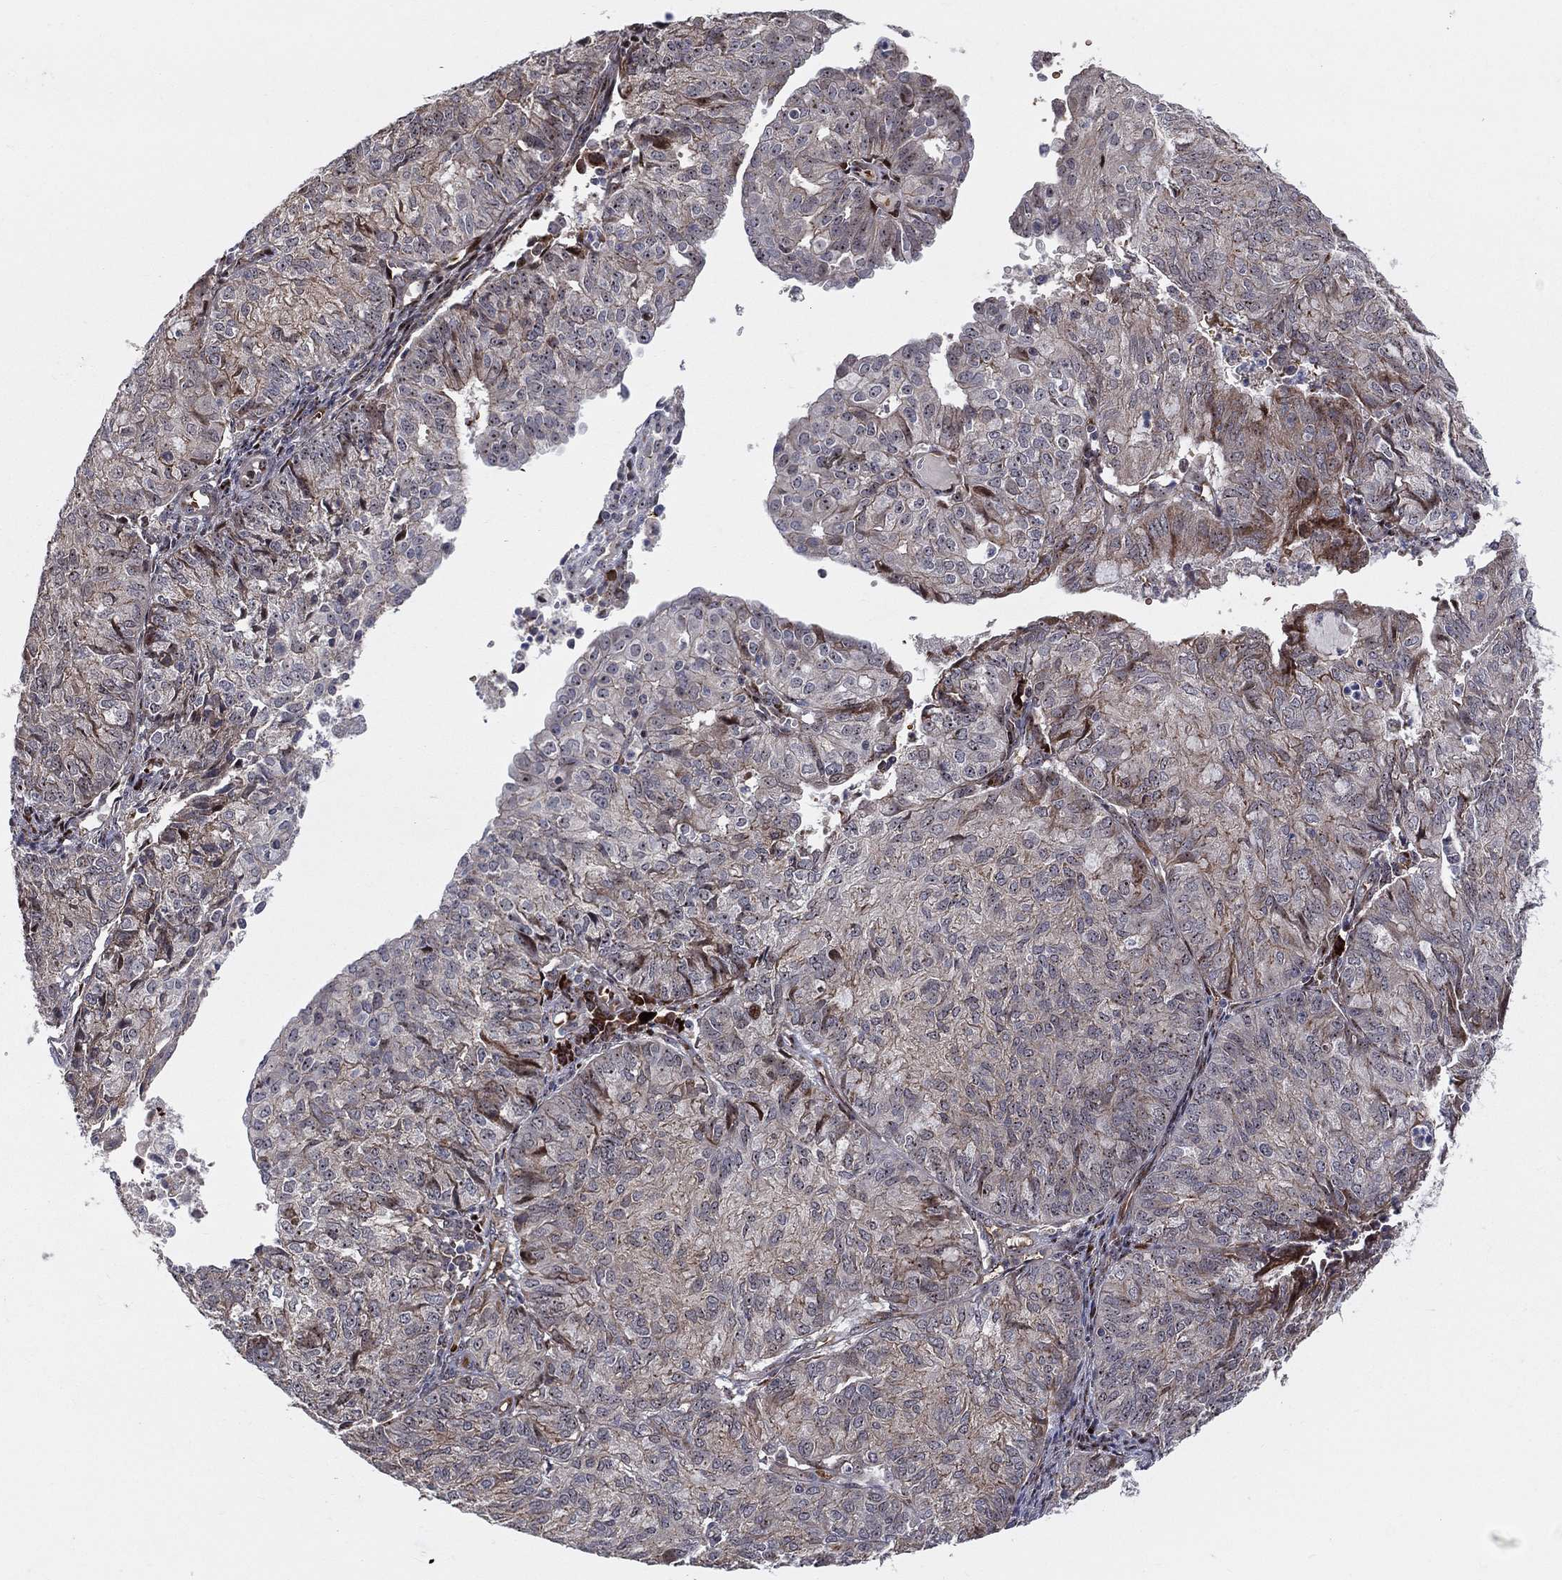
{"staining": {"intensity": "strong", "quantity": "<25%", "location": "cytoplasmic/membranous"}, "tissue": "endometrial cancer", "cell_type": "Tumor cells", "image_type": "cancer", "snomed": [{"axis": "morphology", "description": "Adenocarcinoma, NOS"}, {"axis": "topography", "description": "Endometrium"}], "caption": "Human endometrial cancer stained for a protein (brown) shows strong cytoplasmic/membranous positive expression in about <25% of tumor cells.", "gene": "VHL", "patient": {"sex": "female", "age": 82}}